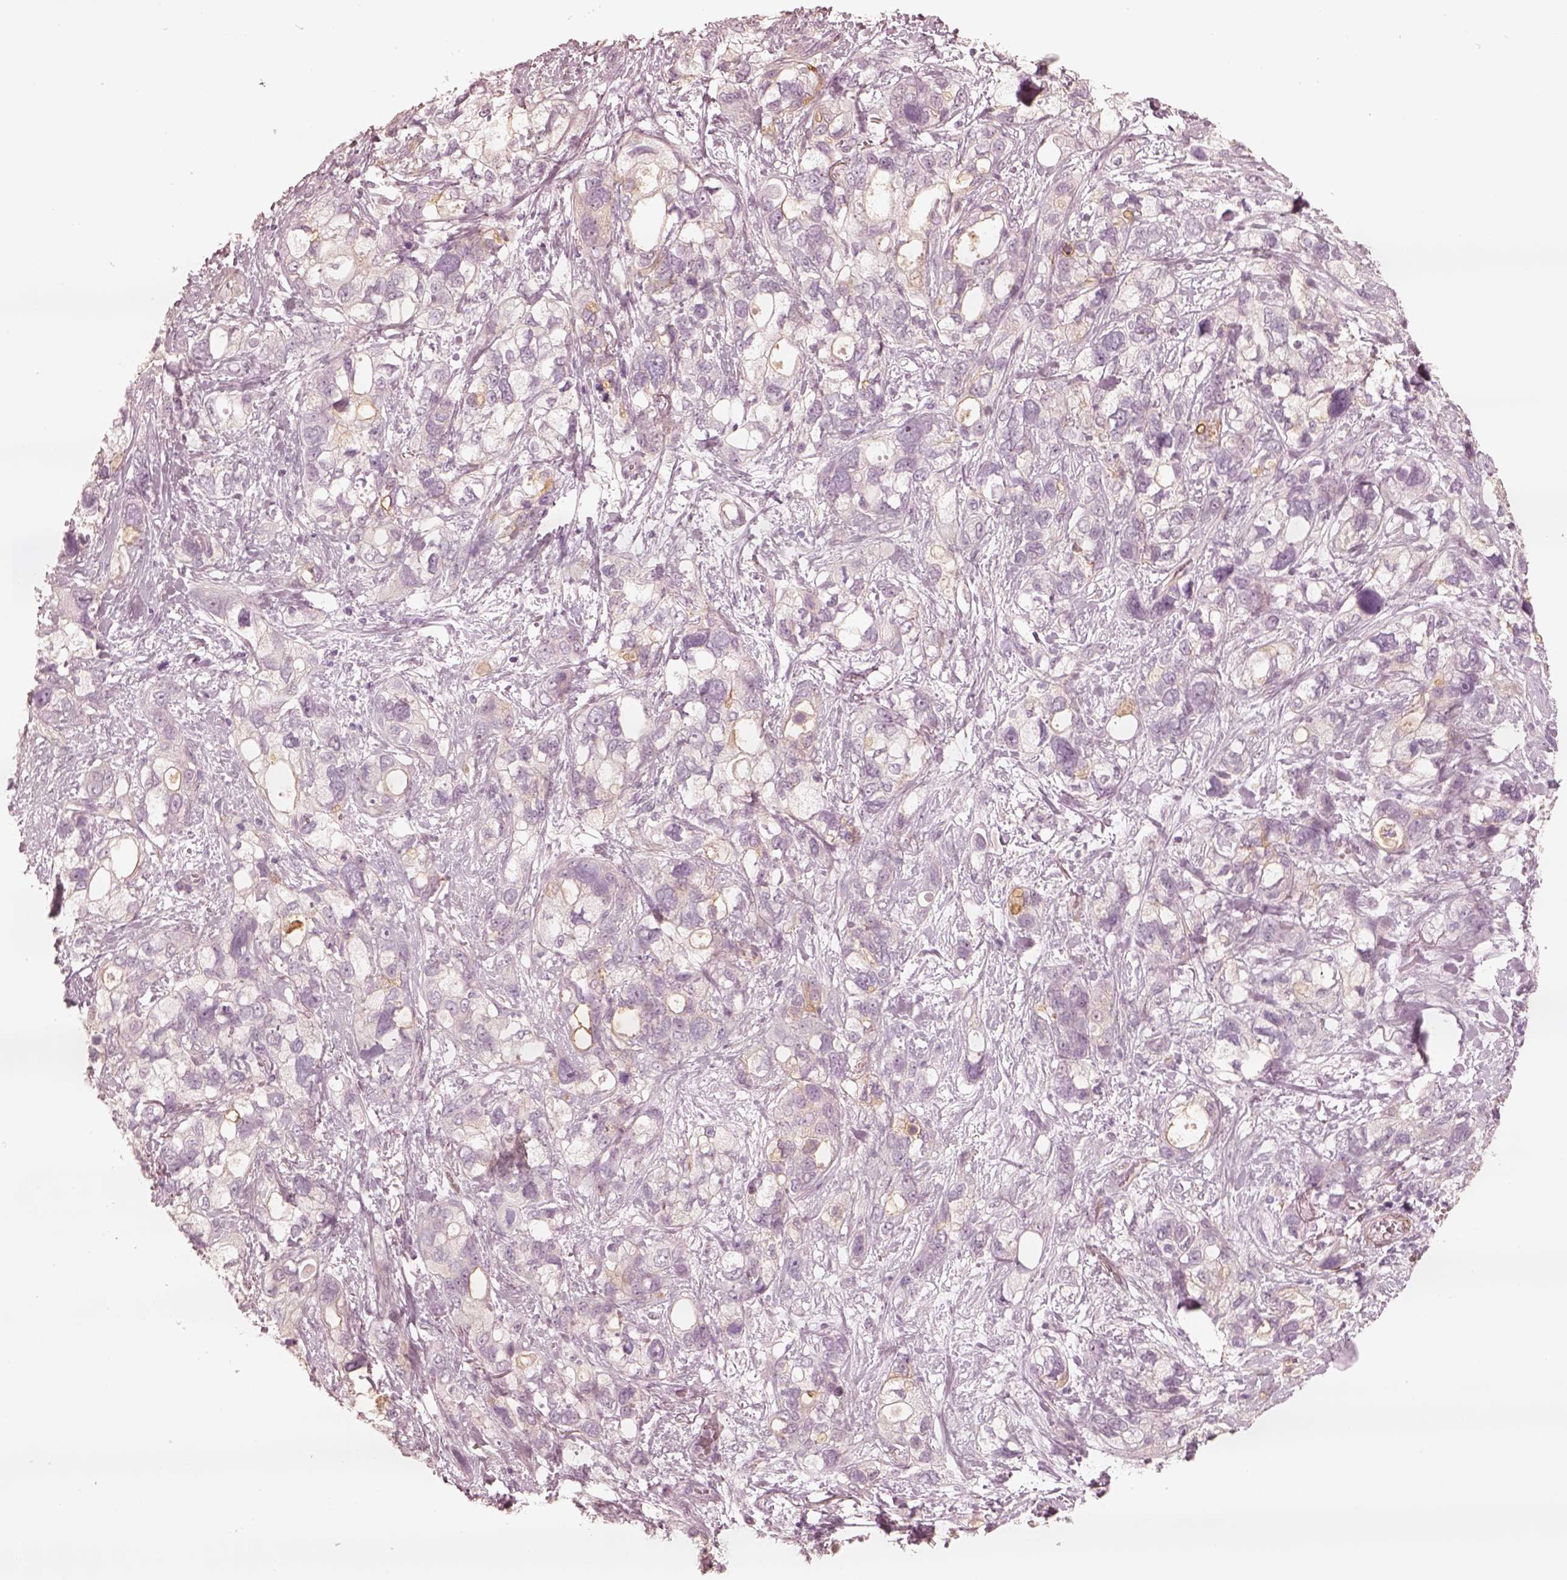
{"staining": {"intensity": "negative", "quantity": "none", "location": "none"}, "tissue": "stomach cancer", "cell_type": "Tumor cells", "image_type": "cancer", "snomed": [{"axis": "morphology", "description": "Adenocarcinoma, NOS"}, {"axis": "topography", "description": "Stomach, upper"}], "caption": "Immunohistochemistry micrograph of neoplastic tissue: human stomach cancer stained with DAB displays no significant protein positivity in tumor cells.", "gene": "DNAAF9", "patient": {"sex": "female", "age": 81}}